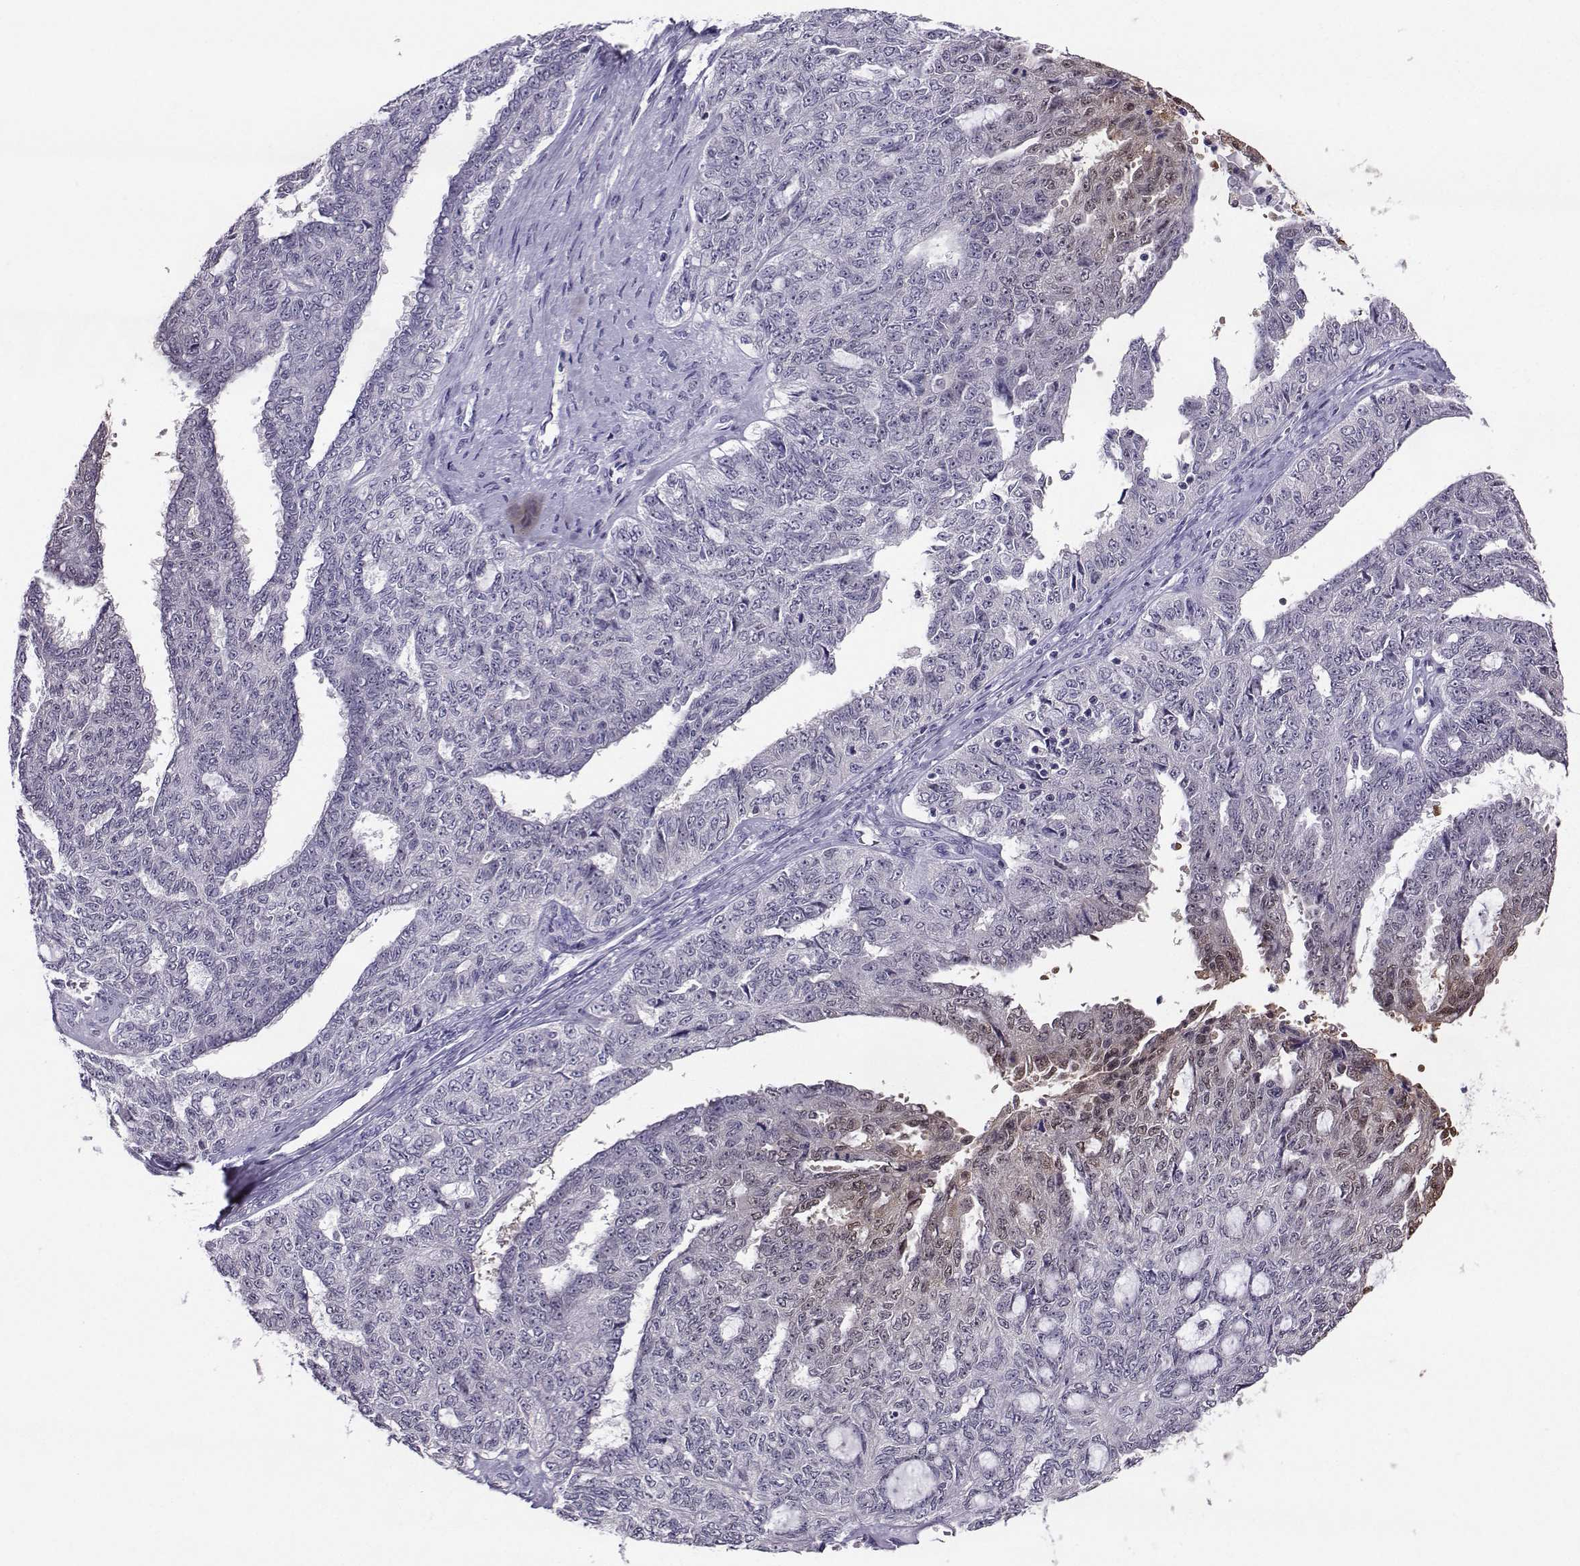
{"staining": {"intensity": "negative", "quantity": "none", "location": "none"}, "tissue": "ovarian cancer", "cell_type": "Tumor cells", "image_type": "cancer", "snomed": [{"axis": "morphology", "description": "Cystadenocarcinoma, serous, NOS"}, {"axis": "topography", "description": "Ovary"}], "caption": "An image of human serous cystadenocarcinoma (ovarian) is negative for staining in tumor cells. Brightfield microscopy of immunohistochemistry (IHC) stained with DAB (3,3'-diaminobenzidine) (brown) and hematoxylin (blue), captured at high magnification.", "gene": "PGK1", "patient": {"sex": "female", "age": 71}}